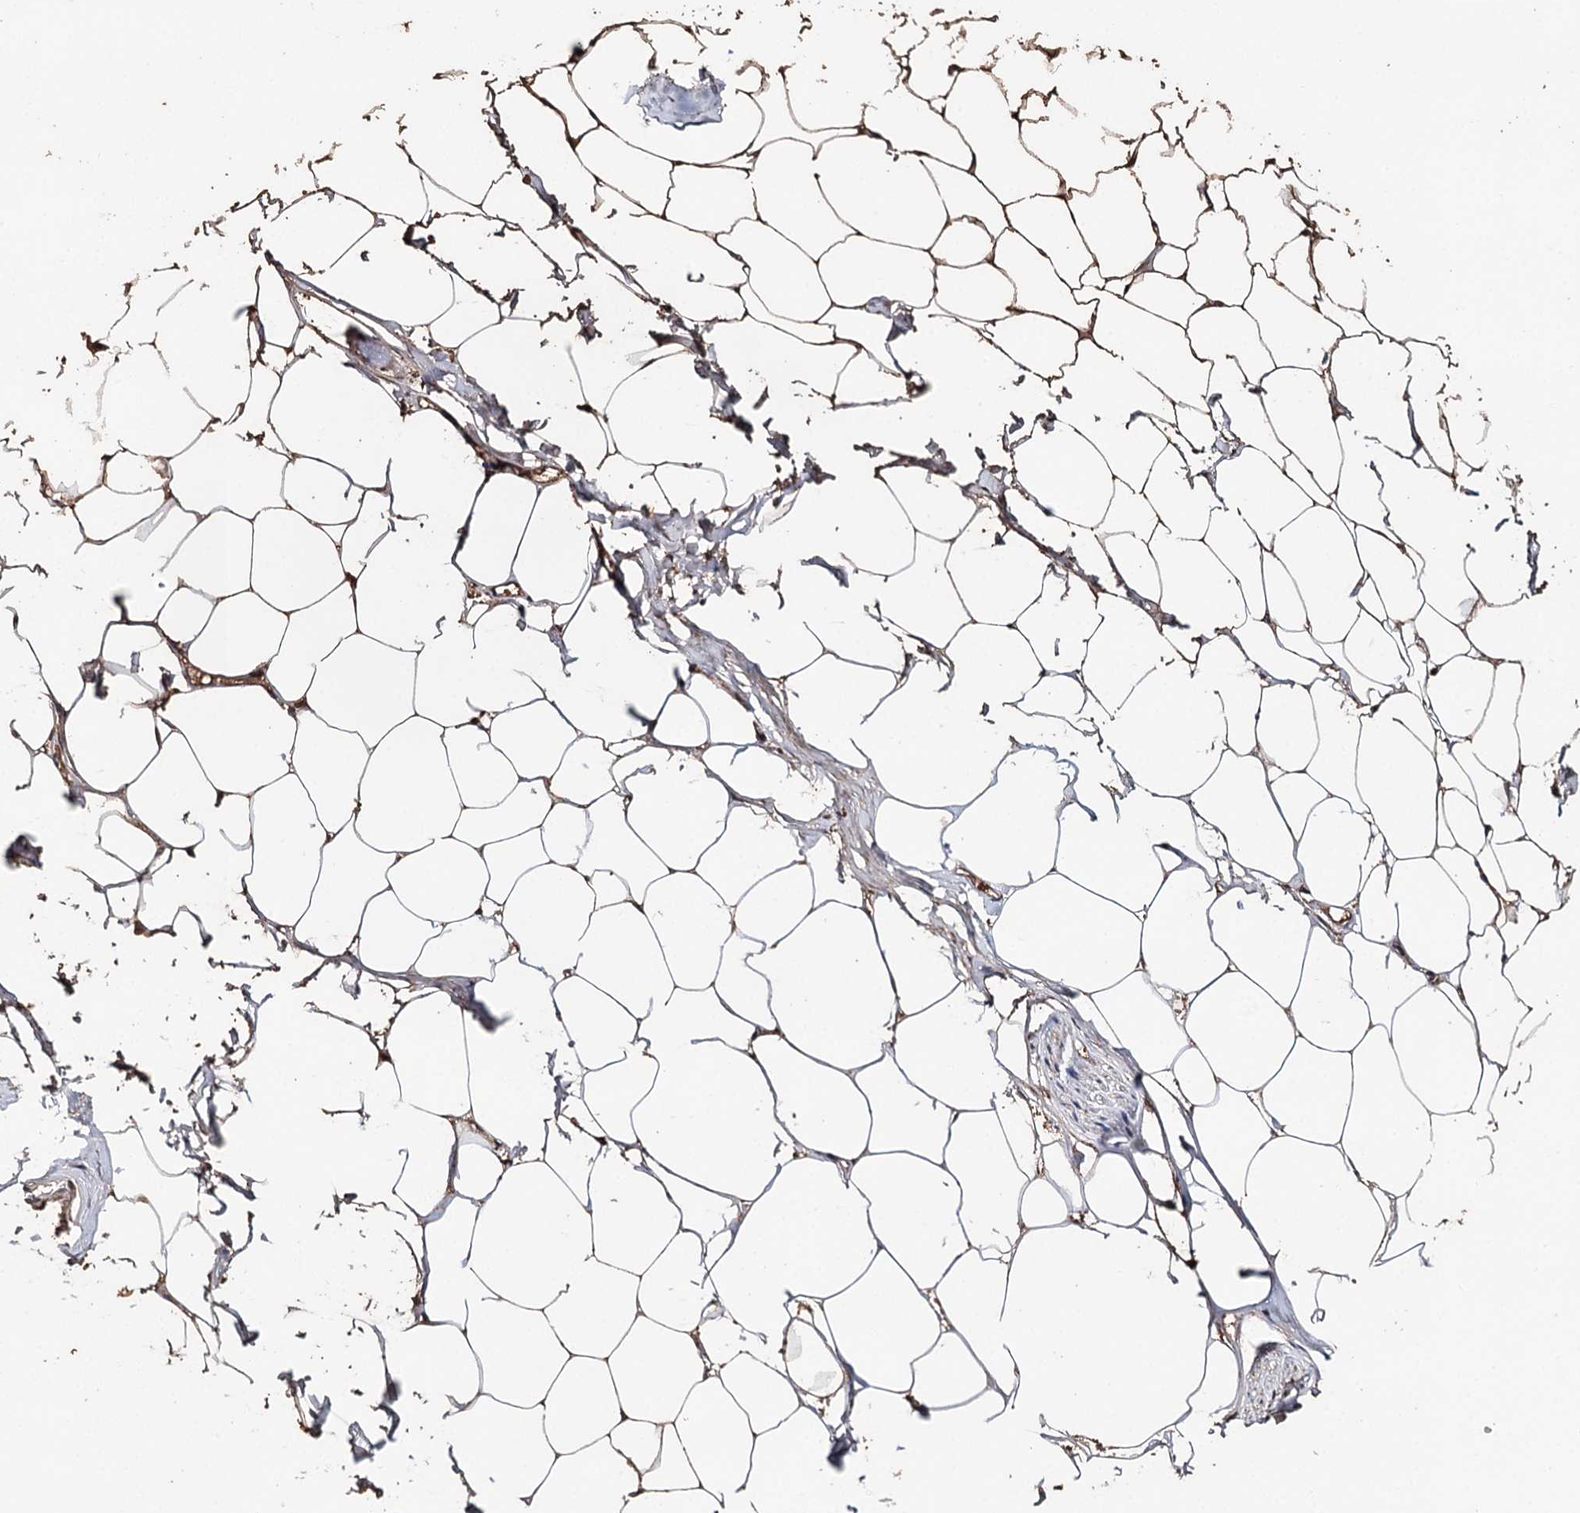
{"staining": {"intensity": "moderate", "quantity": ">75%", "location": "cytoplasmic/membranous"}, "tissue": "adipose tissue", "cell_type": "Adipocytes", "image_type": "normal", "snomed": [{"axis": "morphology", "description": "Normal tissue, NOS"}, {"axis": "morphology", "description": "Adenocarcinoma, Low grade"}, {"axis": "topography", "description": "Prostate"}, {"axis": "topography", "description": "Peripheral nerve tissue"}], "caption": "This image exhibits unremarkable adipose tissue stained with immunohistochemistry (IHC) to label a protein in brown. The cytoplasmic/membranous of adipocytes show moderate positivity for the protein. Nuclei are counter-stained blue.", "gene": "SYVN1", "patient": {"sex": "male", "age": 63}}